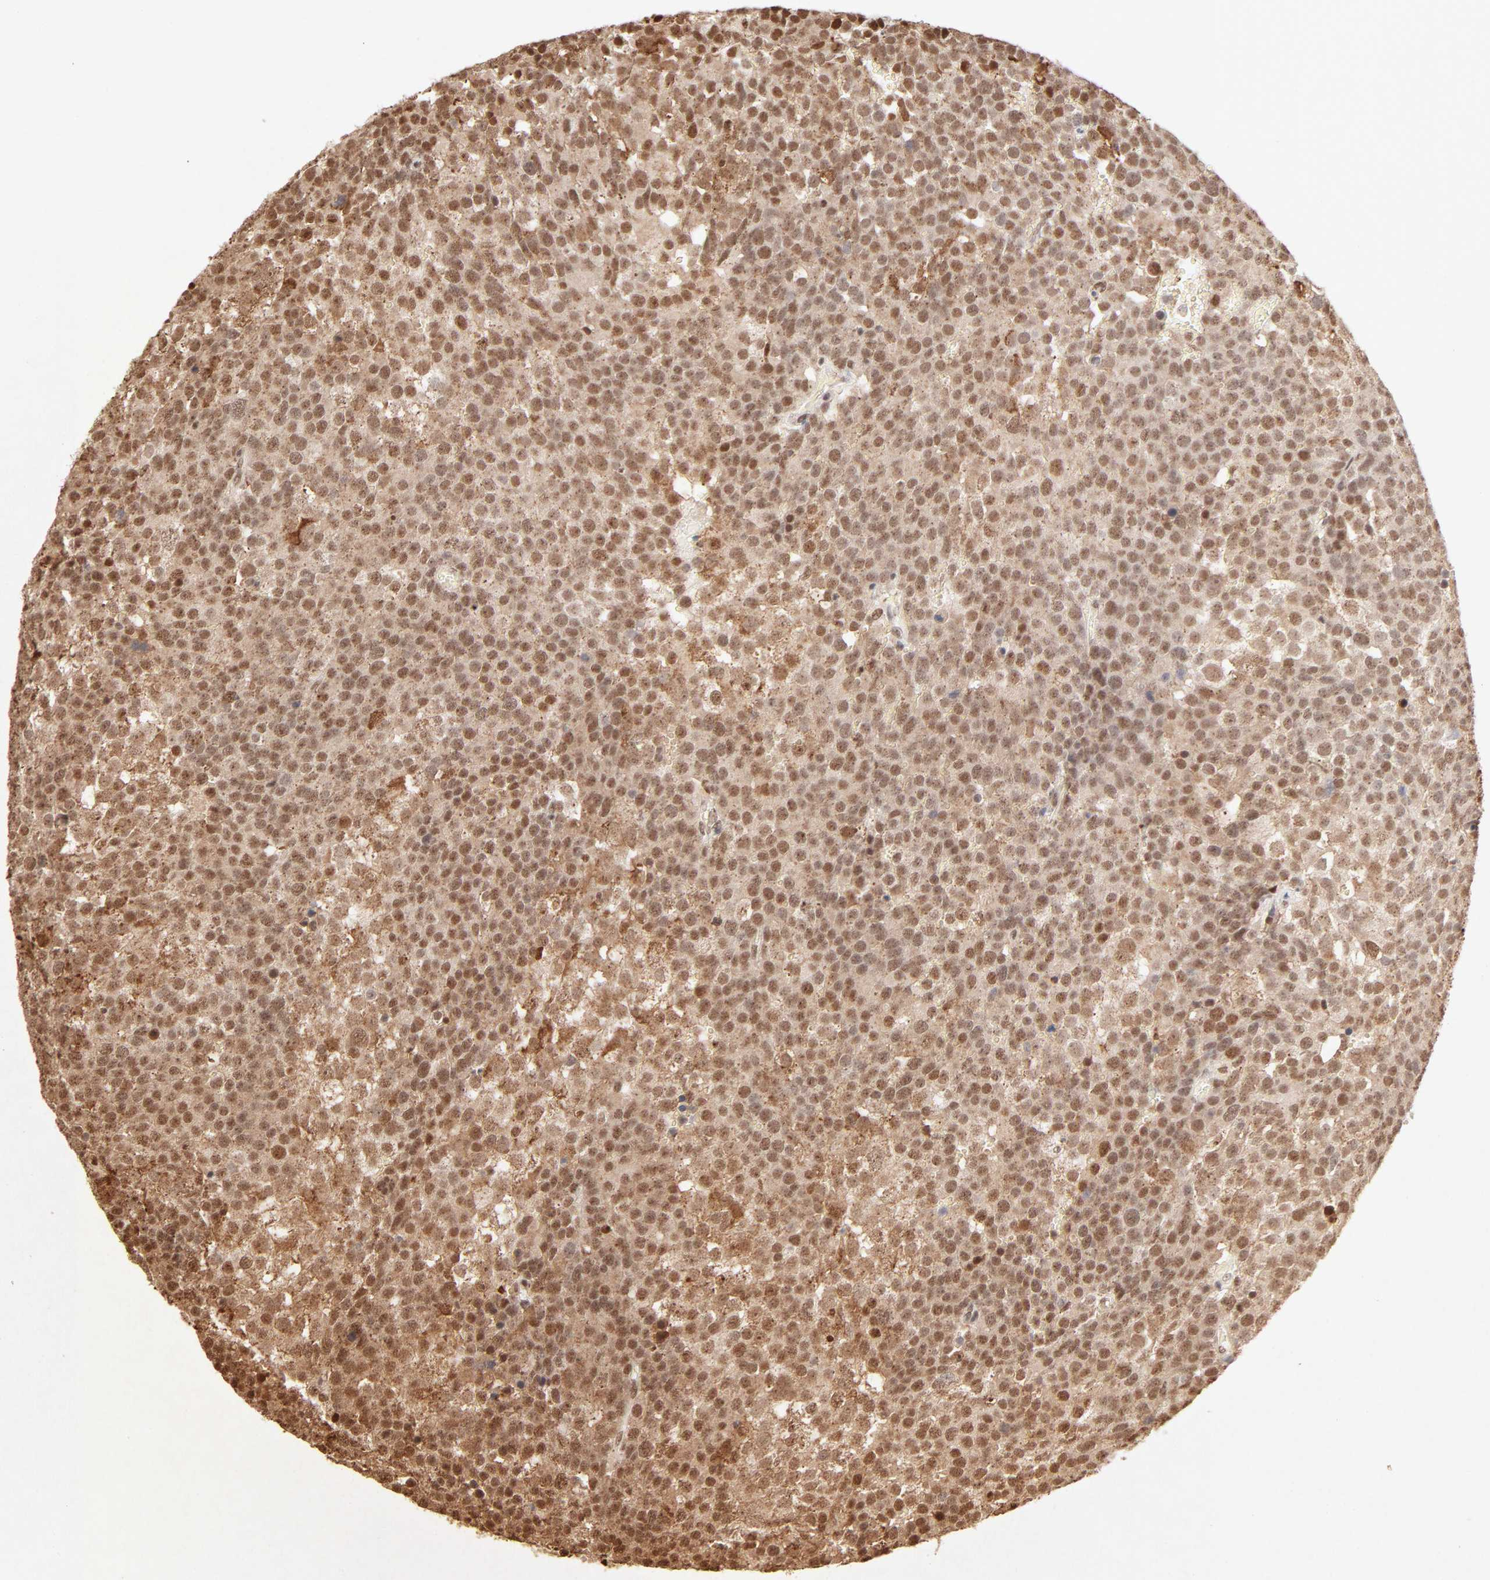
{"staining": {"intensity": "strong", "quantity": ">75%", "location": "cytoplasmic/membranous,nuclear"}, "tissue": "testis cancer", "cell_type": "Tumor cells", "image_type": "cancer", "snomed": [{"axis": "morphology", "description": "Seminoma, NOS"}, {"axis": "topography", "description": "Testis"}], "caption": "Seminoma (testis) stained with a brown dye shows strong cytoplasmic/membranous and nuclear positive staining in about >75% of tumor cells.", "gene": "FAM50A", "patient": {"sex": "male", "age": 71}}